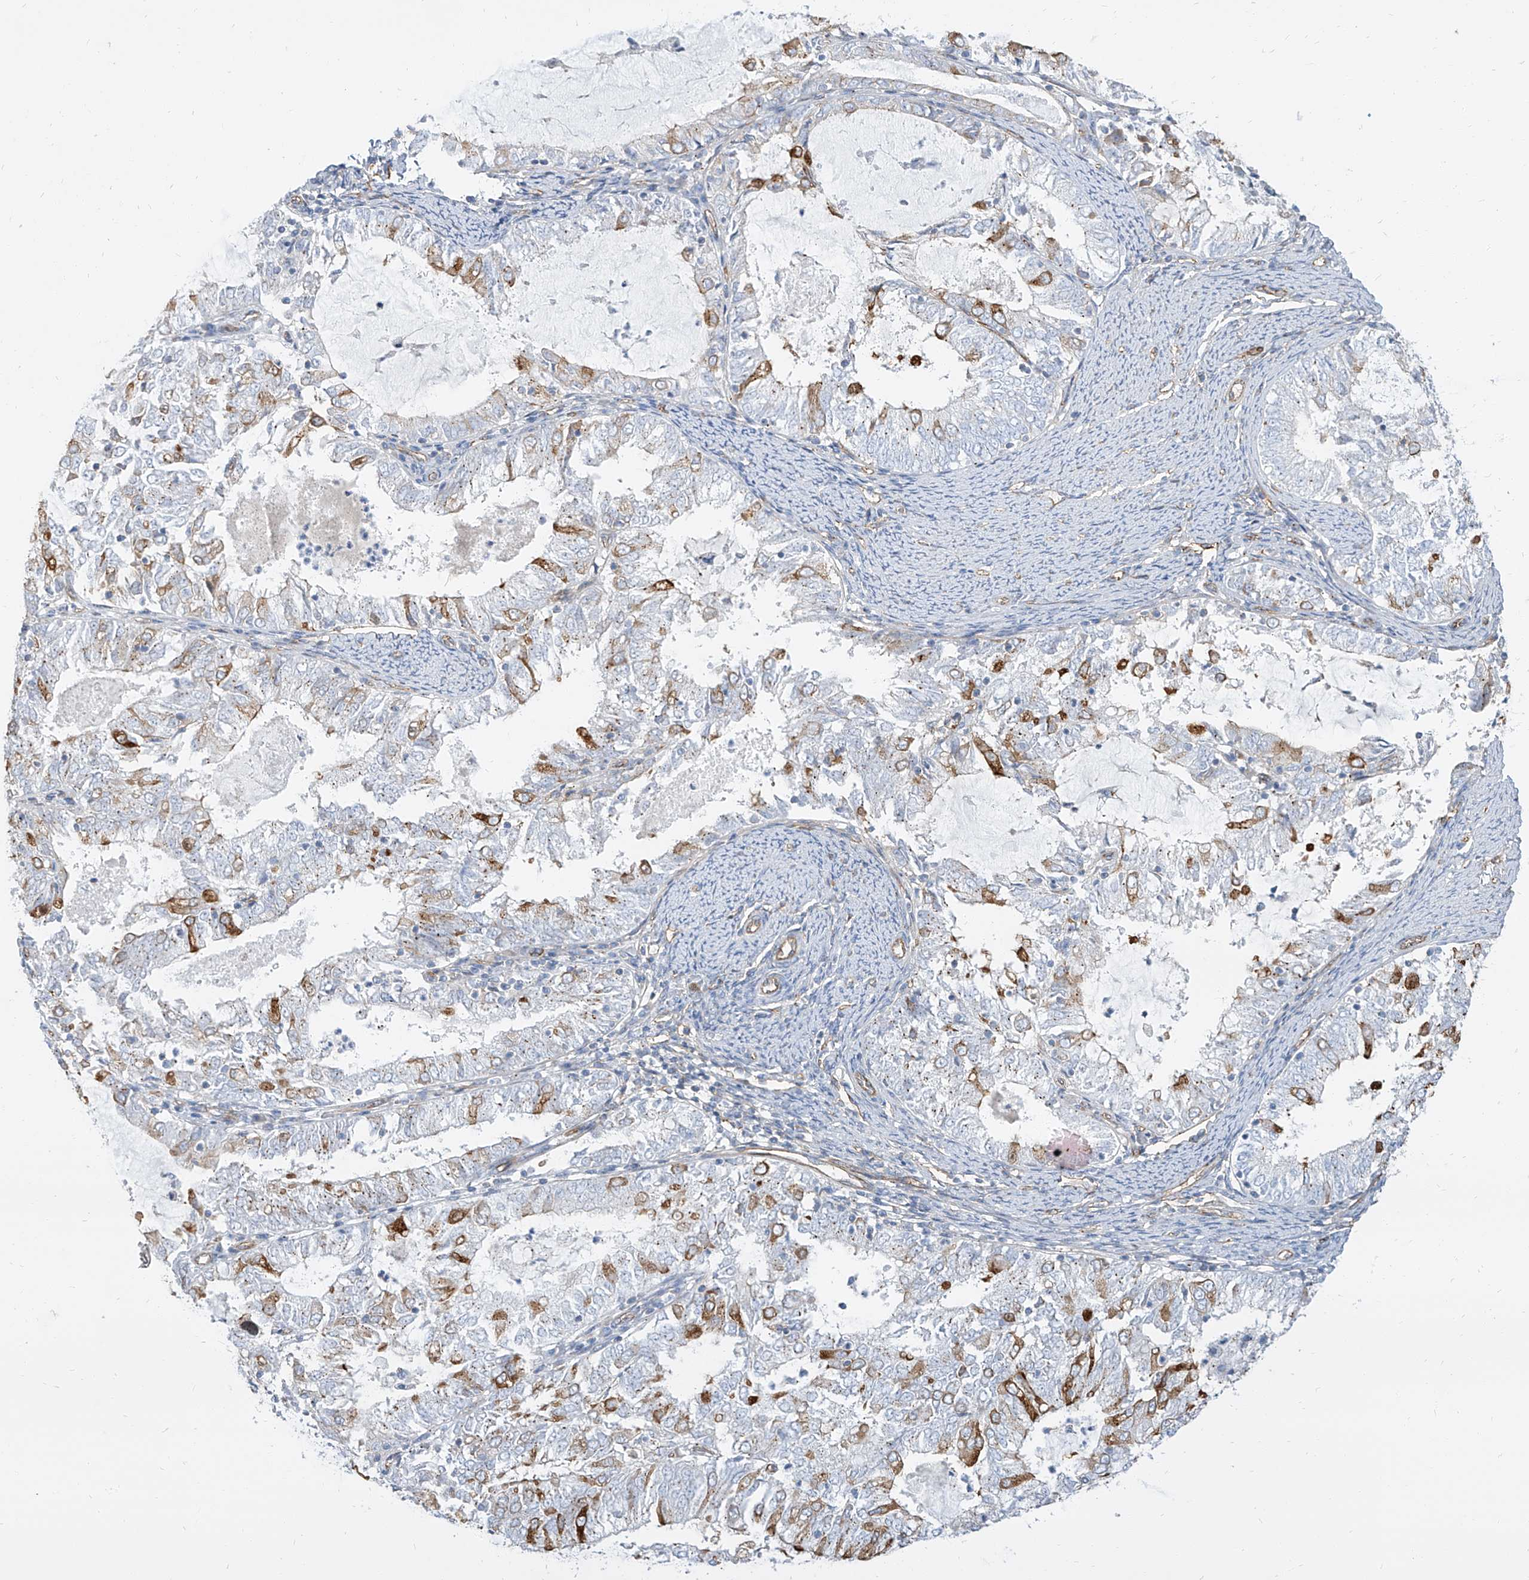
{"staining": {"intensity": "strong", "quantity": "<25%", "location": "cytoplasmic/membranous"}, "tissue": "endometrial cancer", "cell_type": "Tumor cells", "image_type": "cancer", "snomed": [{"axis": "morphology", "description": "Adenocarcinoma, NOS"}, {"axis": "topography", "description": "Endometrium"}], "caption": "About <25% of tumor cells in endometrial adenocarcinoma reveal strong cytoplasmic/membranous protein positivity as visualized by brown immunohistochemical staining.", "gene": "TXLNB", "patient": {"sex": "female", "age": 57}}